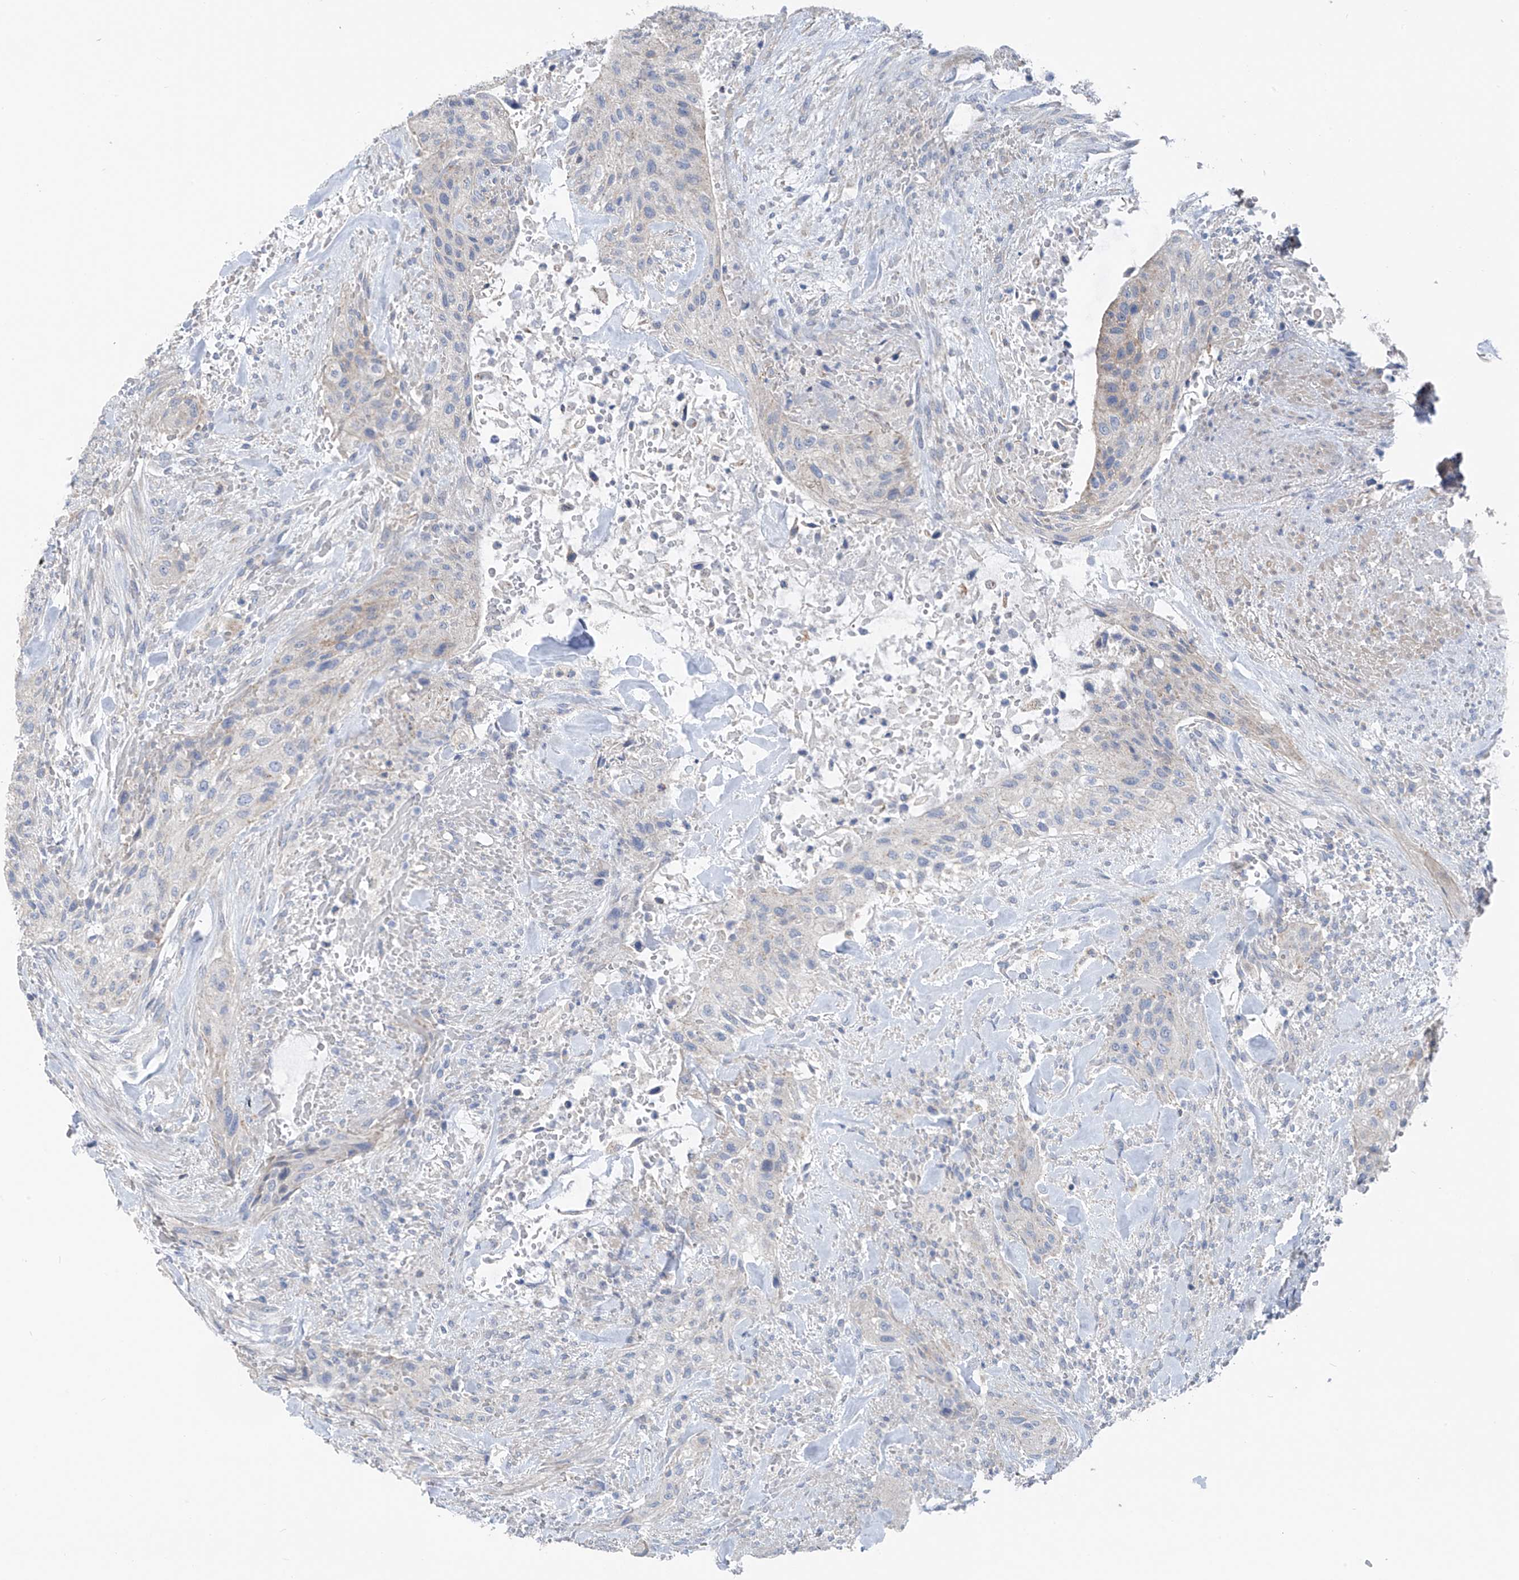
{"staining": {"intensity": "negative", "quantity": "none", "location": "none"}, "tissue": "urothelial cancer", "cell_type": "Tumor cells", "image_type": "cancer", "snomed": [{"axis": "morphology", "description": "Urothelial carcinoma, High grade"}, {"axis": "topography", "description": "Urinary bladder"}], "caption": "Immunohistochemical staining of human urothelial cancer reveals no significant staining in tumor cells. (DAB (3,3'-diaminobenzidine) IHC with hematoxylin counter stain).", "gene": "SYN3", "patient": {"sex": "male", "age": 35}}